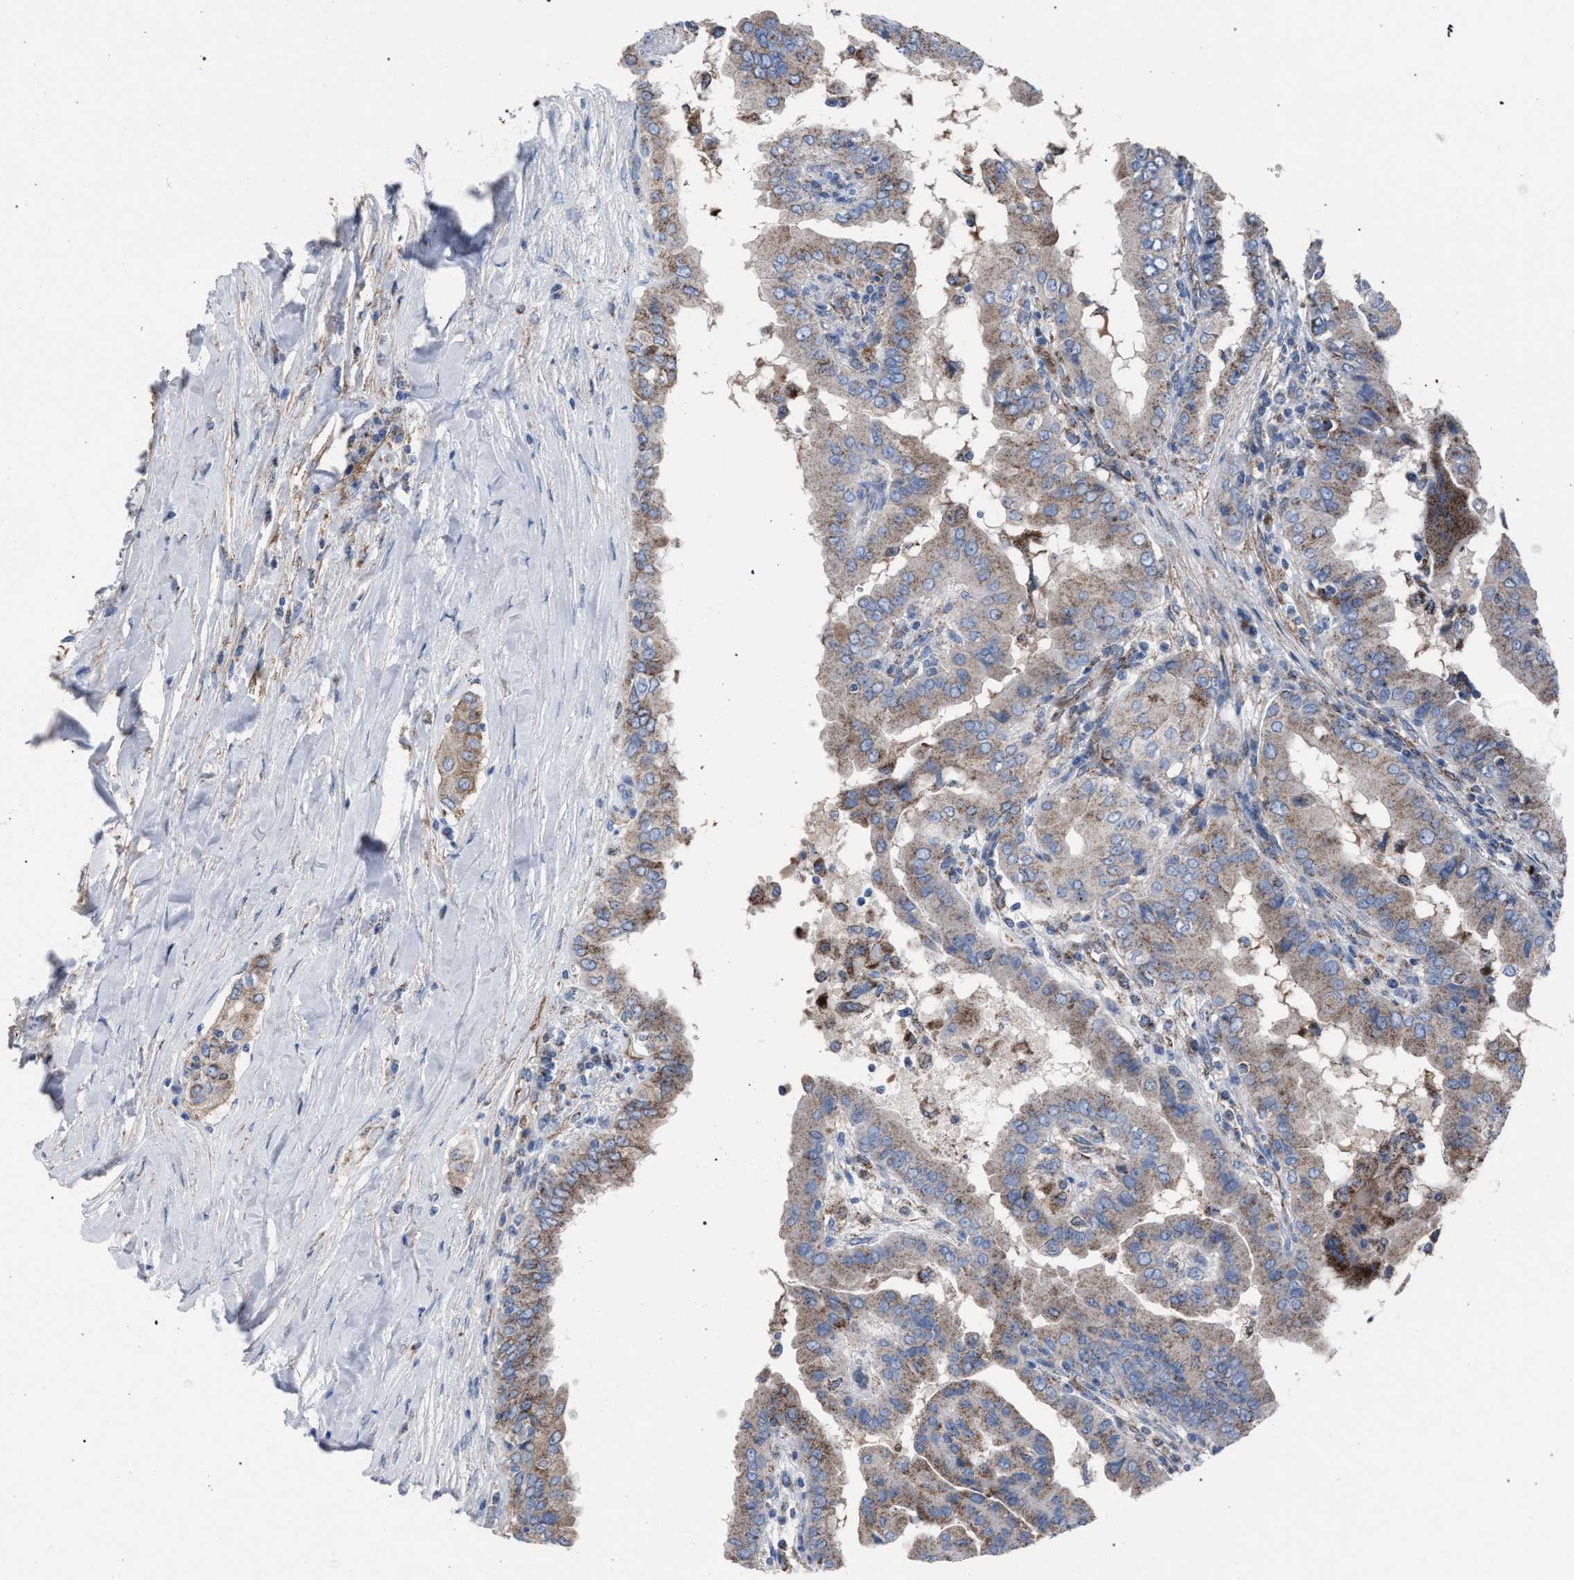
{"staining": {"intensity": "weak", "quantity": ">75%", "location": "cytoplasmic/membranous"}, "tissue": "thyroid cancer", "cell_type": "Tumor cells", "image_type": "cancer", "snomed": [{"axis": "morphology", "description": "Papillary adenocarcinoma, NOS"}, {"axis": "topography", "description": "Thyroid gland"}], "caption": "A histopathology image showing weak cytoplasmic/membranous expression in approximately >75% of tumor cells in thyroid cancer, as visualized by brown immunohistochemical staining.", "gene": "HSD17B4", "patient": {"sex": "male", "age": 33}}